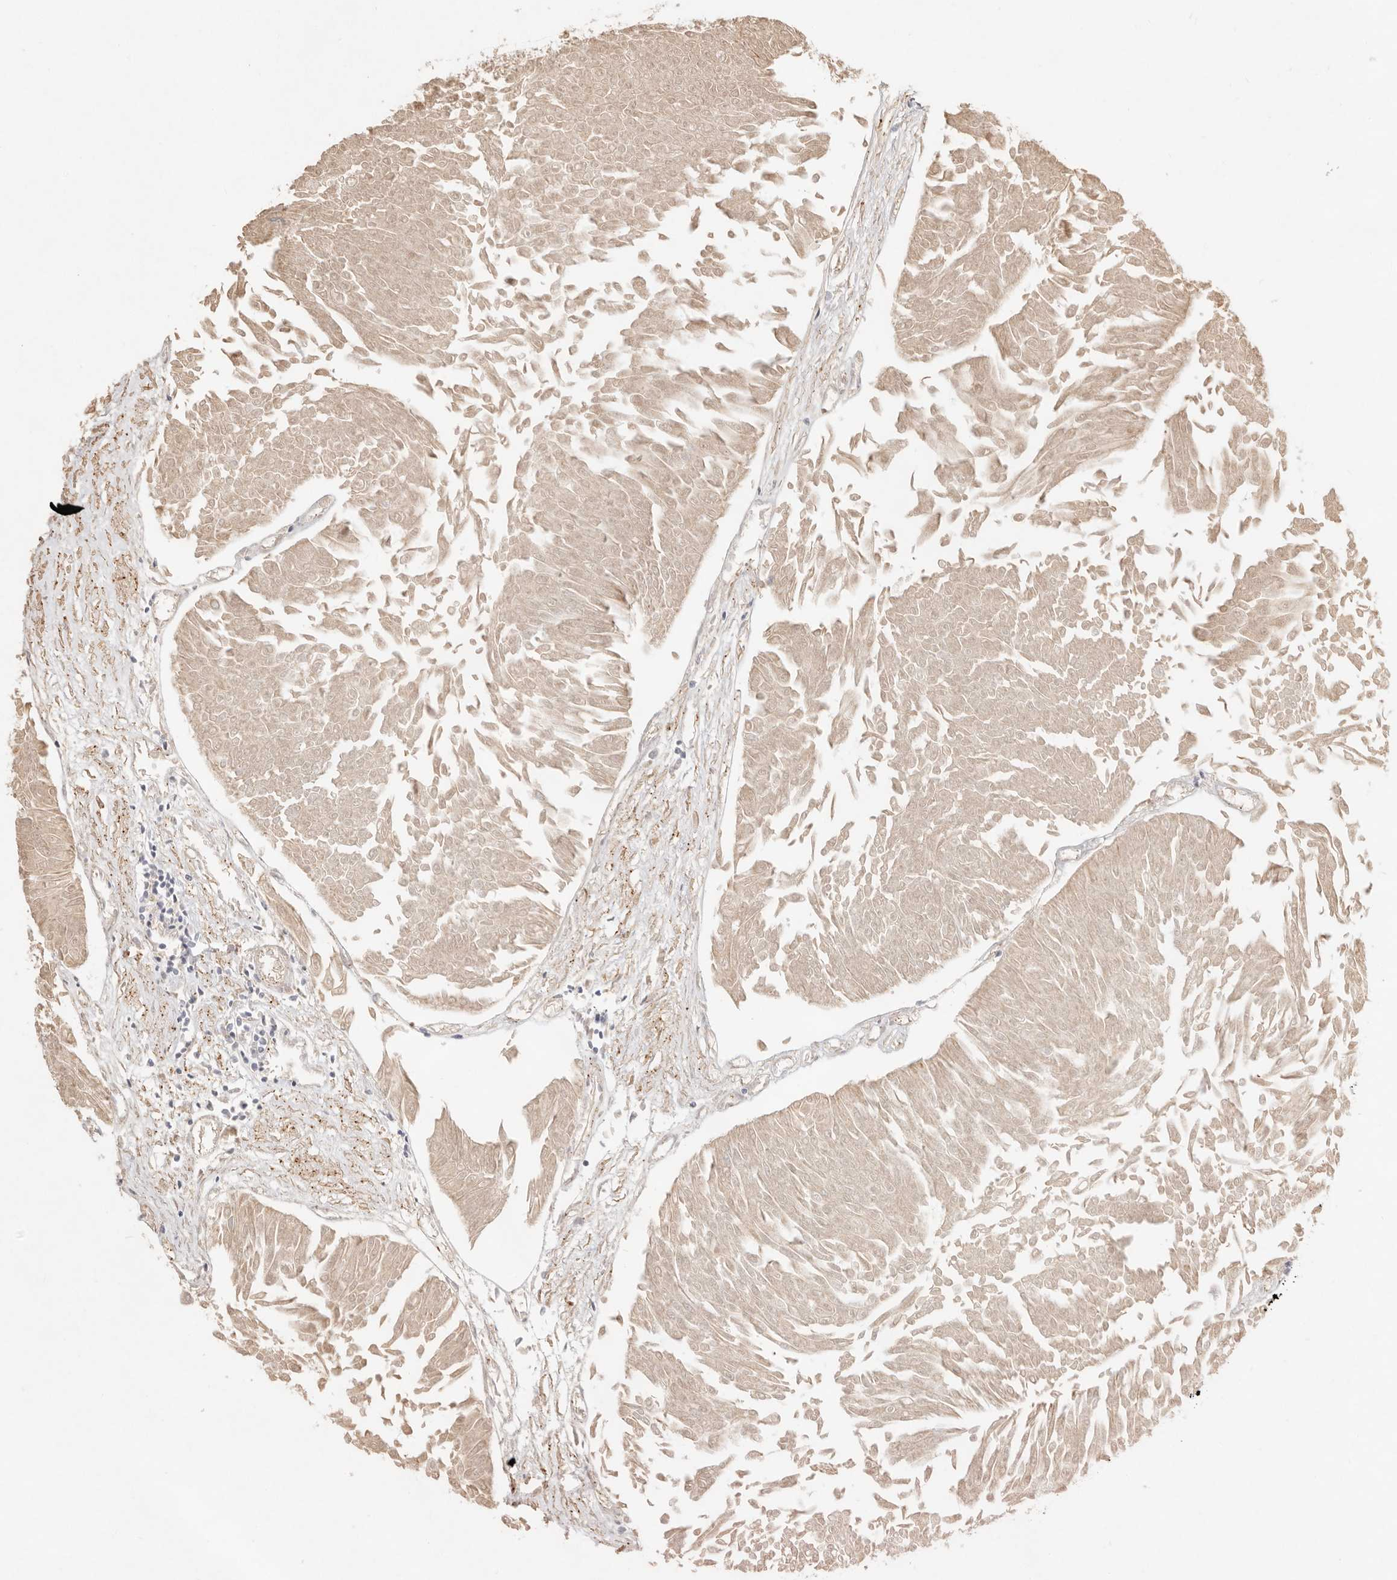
{"staining": {"intensity": "weak", "quantity": ">75%", "location": "cytoplasmic/membranous,nuclear"}, "tissue": "urothelial cancer", "cell_type": "Tumor cells", "image_type": "cancer", "snomed": [{"axis": "morphology", "description": "Urothelial carcinoma, Low grade"}, {"axis": "topography", "description": "Urinary bladder"}], "caption": "A low amount of weak cytoplasmic/membranous and nuclear staining is identified in approximately >75% of tumor cells in urothelial cancer tissue. Nuclei are stained in blue.", "gene": "MEP1A", "patient": {"sex": "male", "age": 67}}